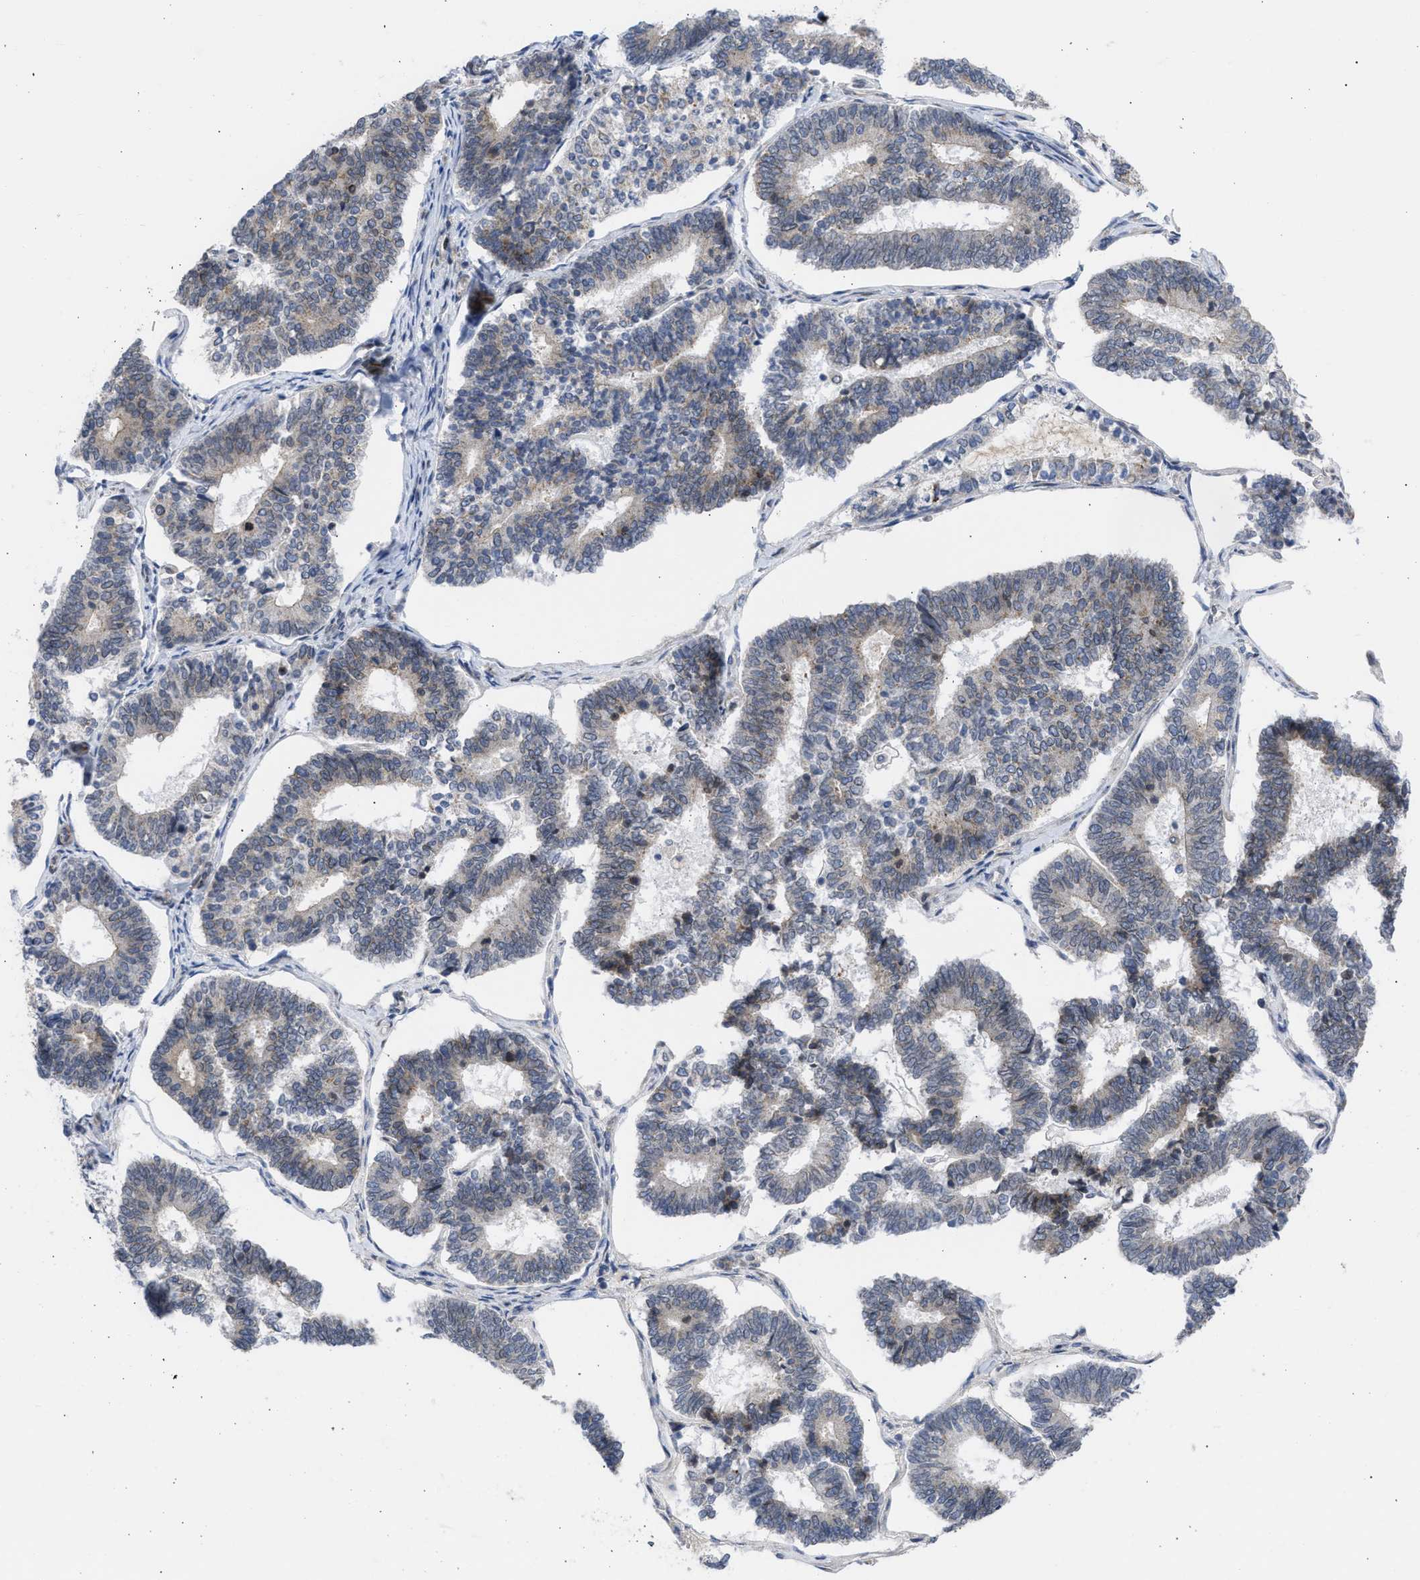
{"staining": {"intensity": "weak", "quantity": "<25%", "location": "cytoplasmic/membranous"}, "tissue": "endometrial cancer", "cell_type": "Tumor cells", "image_type": "cancer", "snomed": [{"axis": "morphology", "description": "Adenocarcinoma, NOS"}, {"axis": "topography", "description": "Endometrium"}], "caption": "DAB (3,3'-diaminobenzidine) immunohistochemical staining of endometrial adenocarcinoma displays no significant staining in tumor cells. (DAB (3,3'-diaminobenzidine) immunohistochemistry, high magnification).", "gene": "NUP35", "patient": {"sex": "female", "age": 70}}